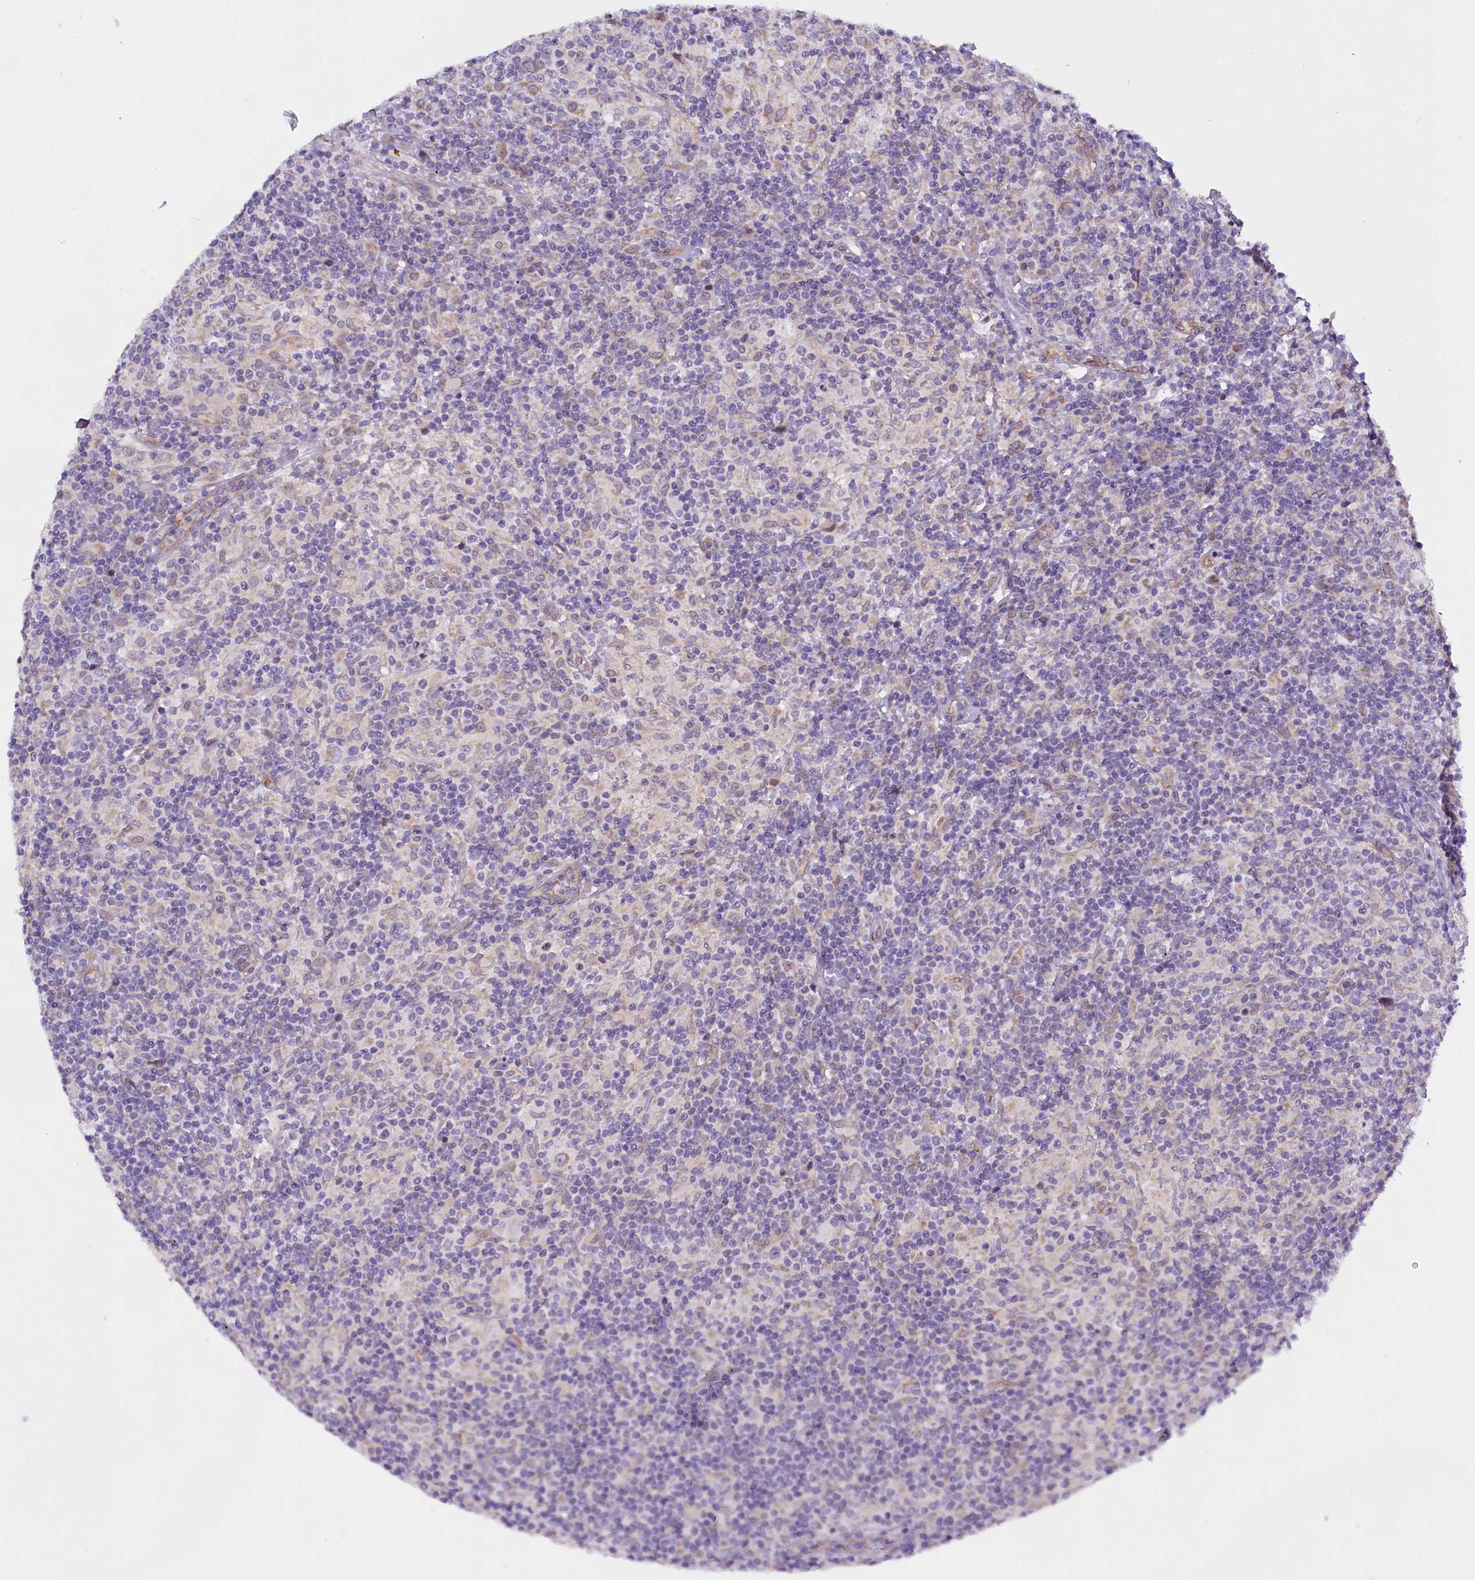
{"staining": {"intensity": "negative", "quantity": "none", "location": "none"}, "tissue": "lymphoma", "cell_type": "Tumor cells", "image_type": "cancer", "snomed": [{"axis": "morphology", "description": "Hodgkin's disease, NOS"}, {"axis": "topography", "description": "Lymph node"}], "caption": "Immunohistochemical staining of human Hodgkin's disease displays no significant staining in tumor cells.", "gene": "UACA", "patient": {"sex": "male", "age": 70}}